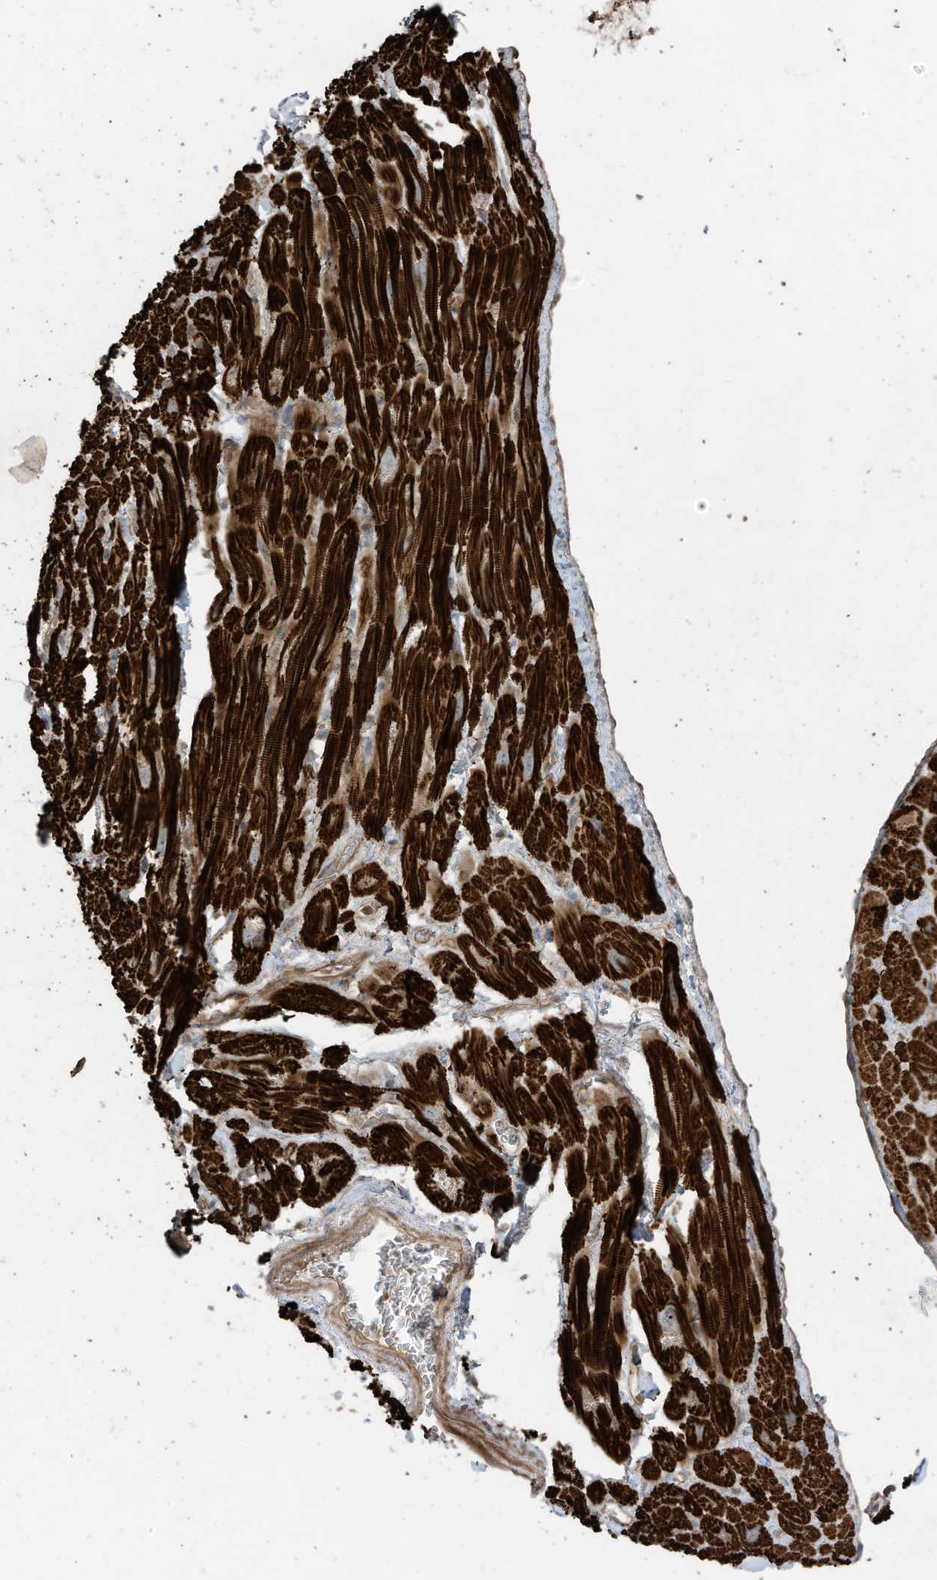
{"staining": {"intensity": "strong", "quantity": ">75%", "location": "cytoplasmic/membranous"}, "tissue": "heart muscle", "cell_type": "Cardiomyocytes", "image_type": "normal", "snomed": [{"axis": "morphology", "description": "Normal tissue, NOS"}, {"axis": "topography", "description": "Heart"}], "caption": "Protein staining by IHC demonstrates strong cytoplasmic/membranous staining in about >75% of cardiomyocytes in benign heart muscle.", "gene": "ZNF653", "patient": {"sex": "male", "age": 49}}